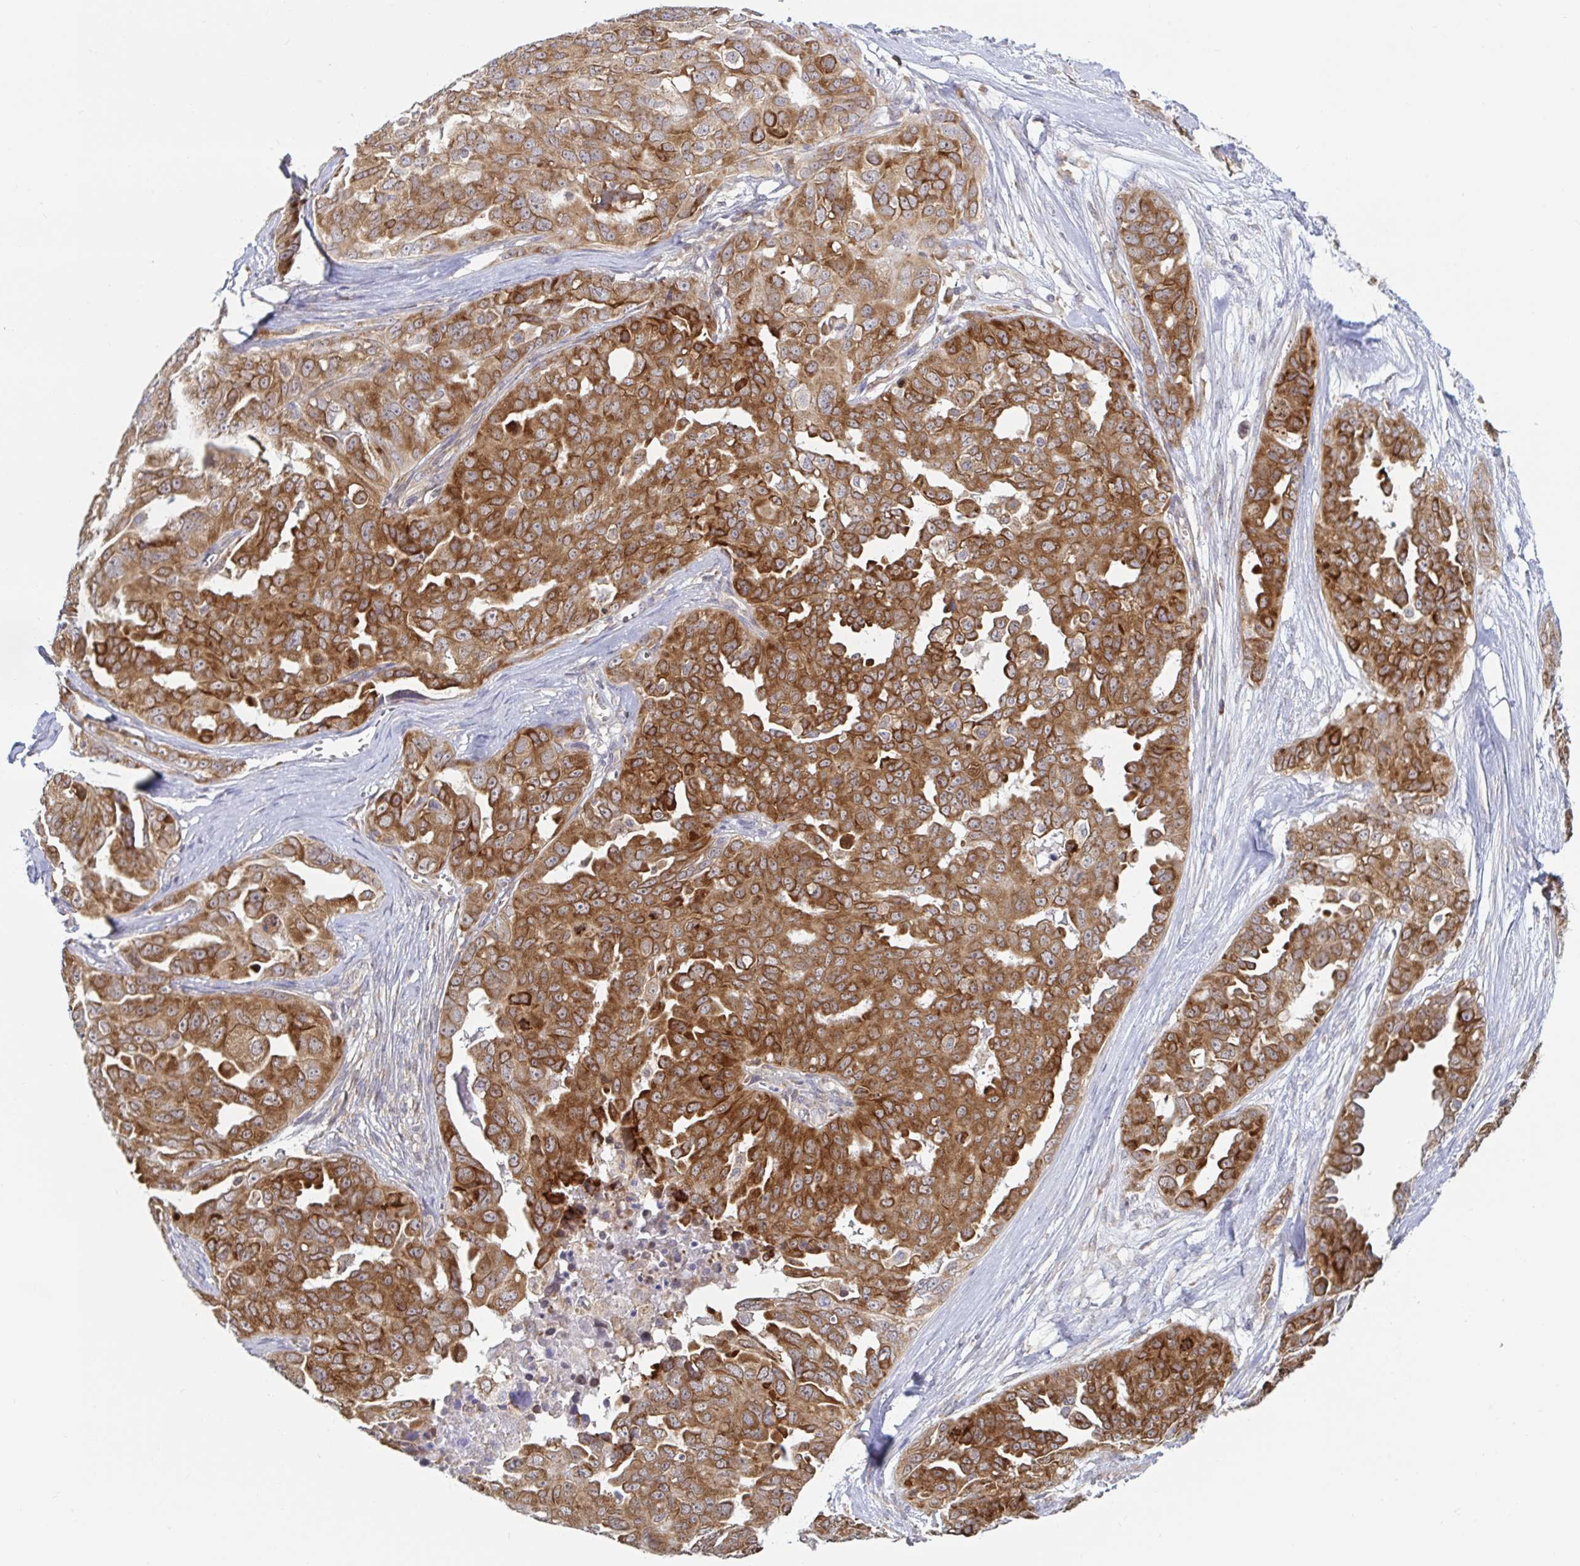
{"staining": {"intensity": "moderate", "quantity": ">75%", "location": "cytoplasmic/membranous"}, "tissue": "ovarian cancer", "cell_type": "Tumor cells", "image_type": "cancer", "snomed": [{"axis": "morphology", "description": "Carcinoma, endometroid"}, {"axis": "topography", "description": "Ovary"}], "caption": "About >75% of tumor cells in human ovarian endometroid carcinoma reveal moderate cytoplasmic/membranous protein positivity as visualized by brown immunohistochemical staining.", "gene": "LARP1", "patient": {"sex": "female", "age": 70}}